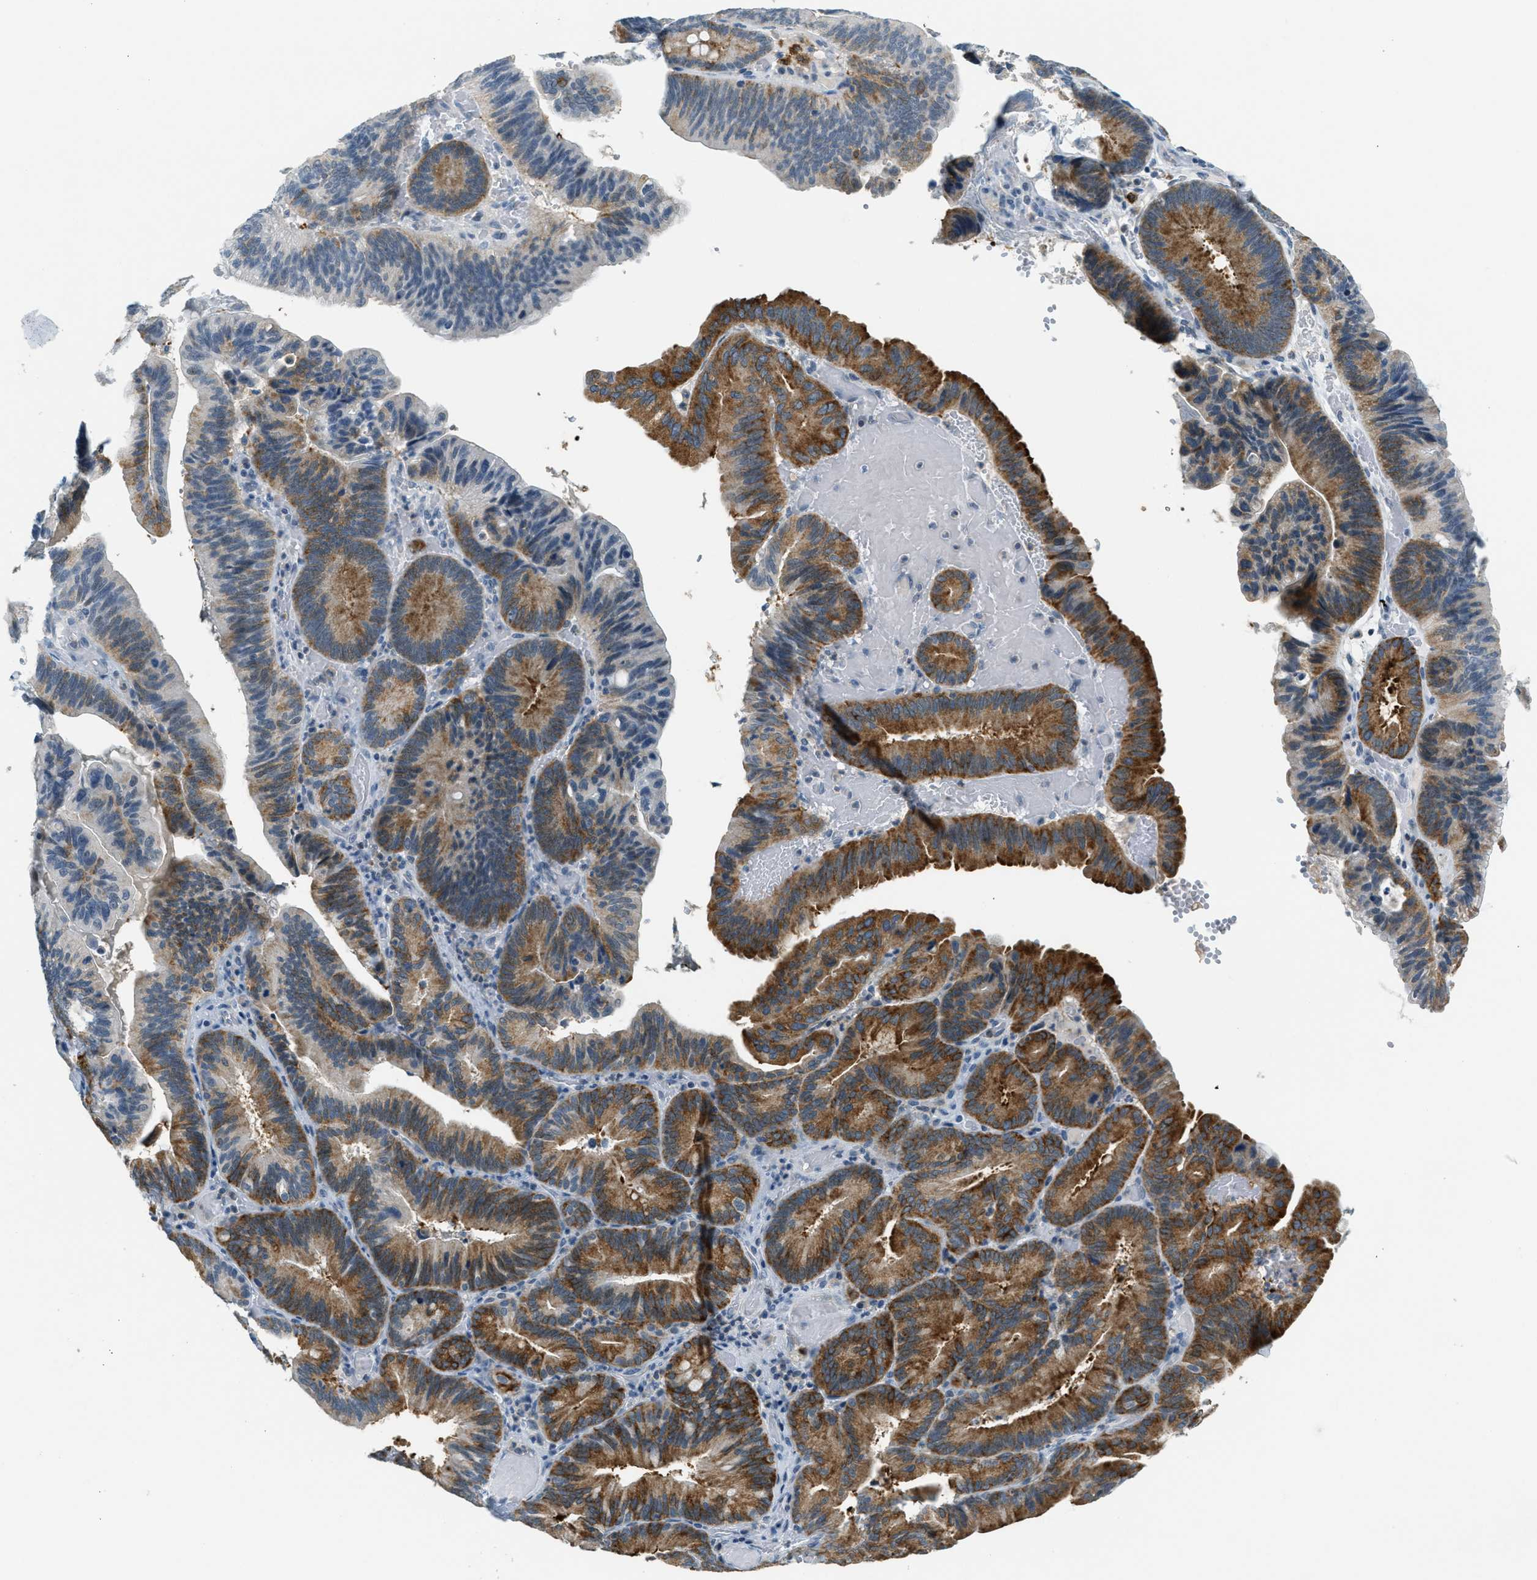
{"staining": {"intensity": "moderate", "quantity": "25%-75%", "location": "cytoplasmic/membranous"}, "tissue": "pancreatic cancer", "cell_type": "Tumor cells", "image_type": "cancer", "snomed": [{"axis": "morphology", "description": "Adenocarcinoma, NOS"}, {"axis": "topography", "description": "Pancreas"}], "caption": "Immunohistochemistry (IHC) photomicrograph of human pancreatic cancer stained for a protein (brown), which shows medium levels of moderate cytoplasmic/membranous positivity in approximately 25%-75% of tumor cells.", "gene": "FYN", "patient": {"sex": "male", "age": 82}}